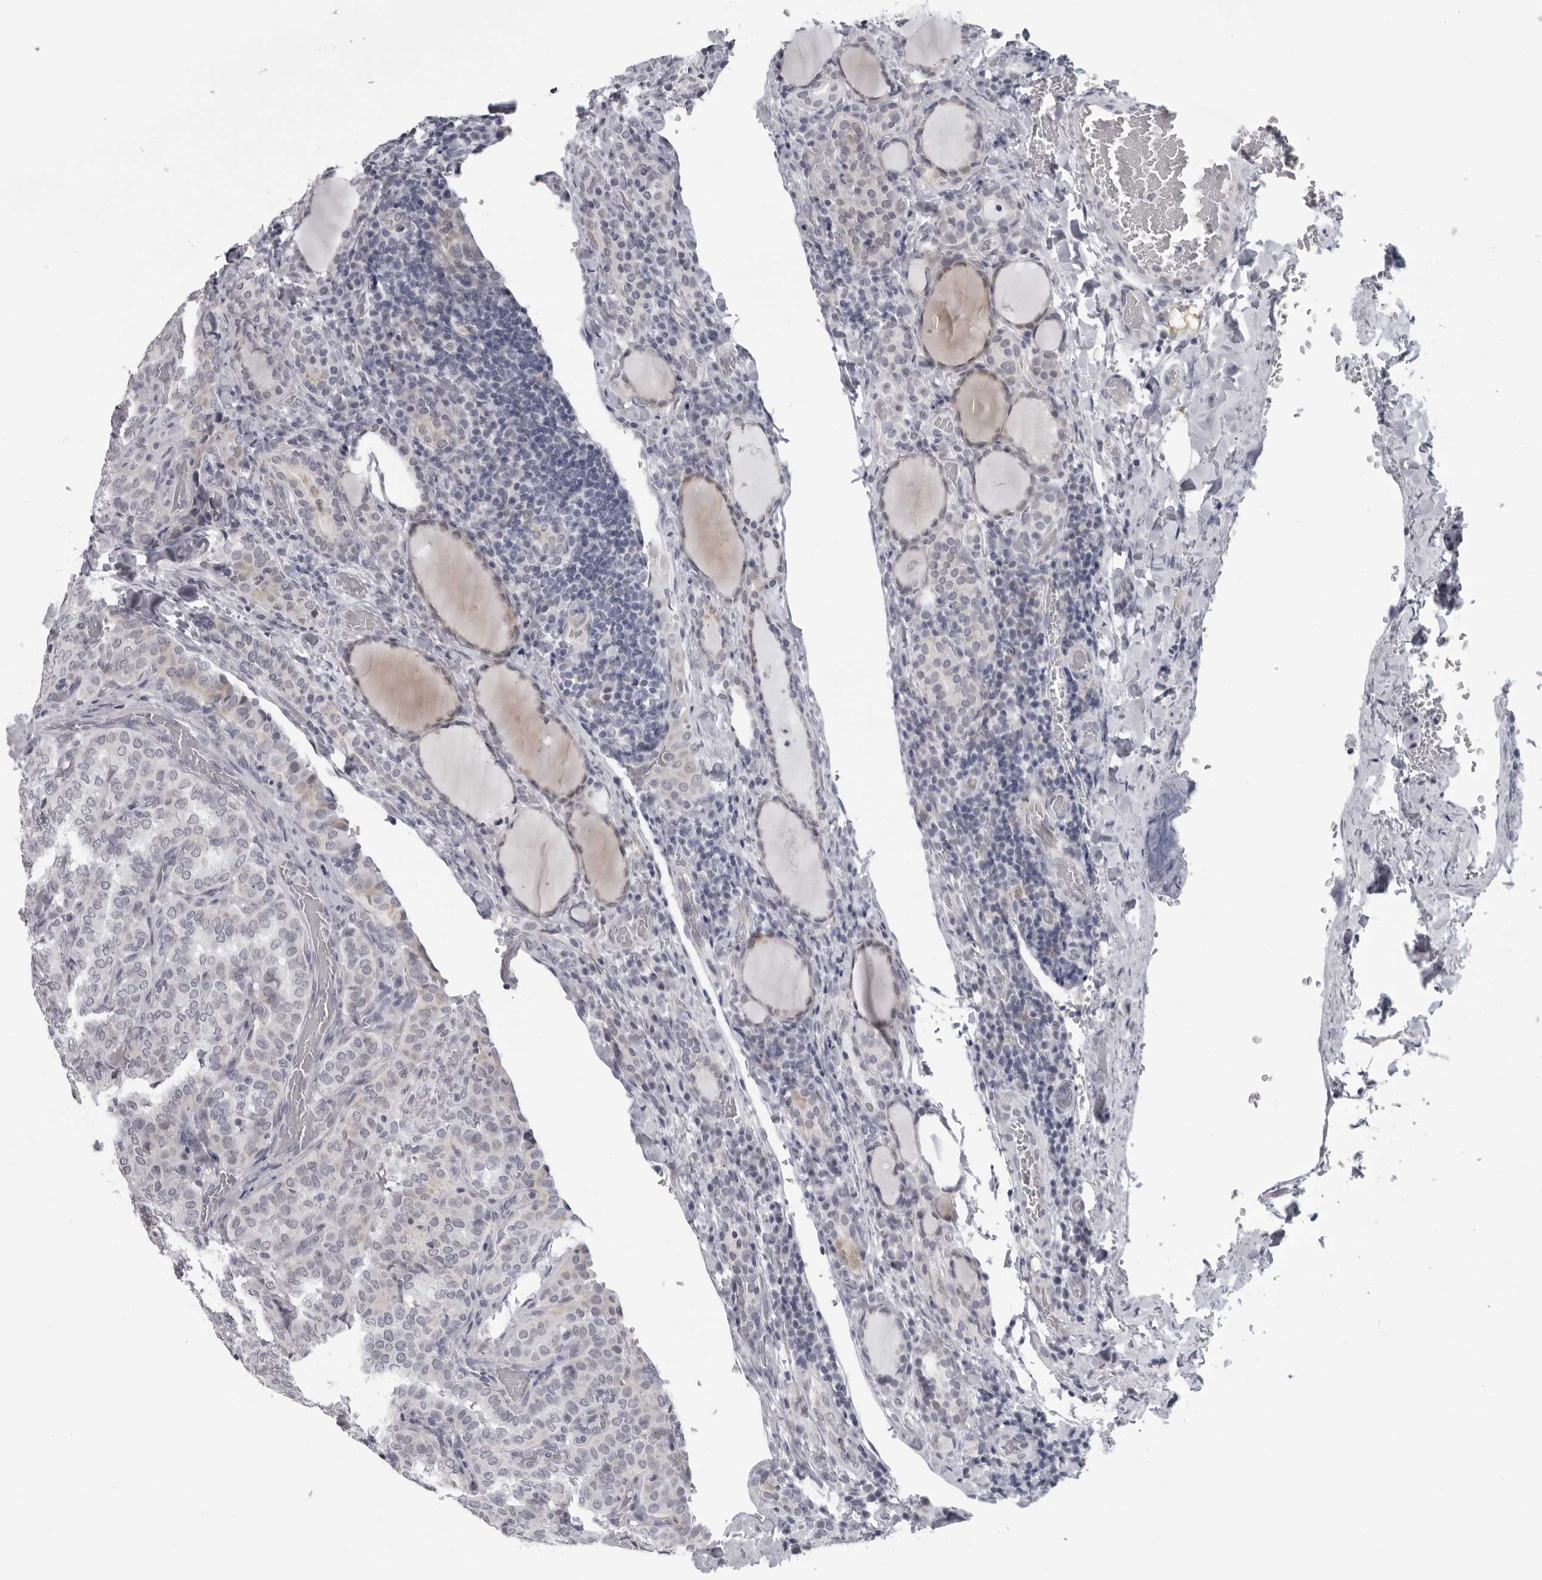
{"staining": {"intensity": "negative", "quantity": "none", "location": "none"}, "tissue": "thyroid cancer", "cell_type": "Tumor cells", "image_type": "cancer", "snomed": [{"axis": "morphology", "description": "Normal tissue, NOS"}, {"axis": "morphology", "description": "Papillary adenocarcinoma, NOS"}, {"axis": "topography", "description": "Thyroid gland"}], "caption": "Image shows no significant protein expression in tumor cells of thyroid papillary adenocarcinoma.", "gene": "OPLAH", "patient": {"sex": "female", "age": 30}}